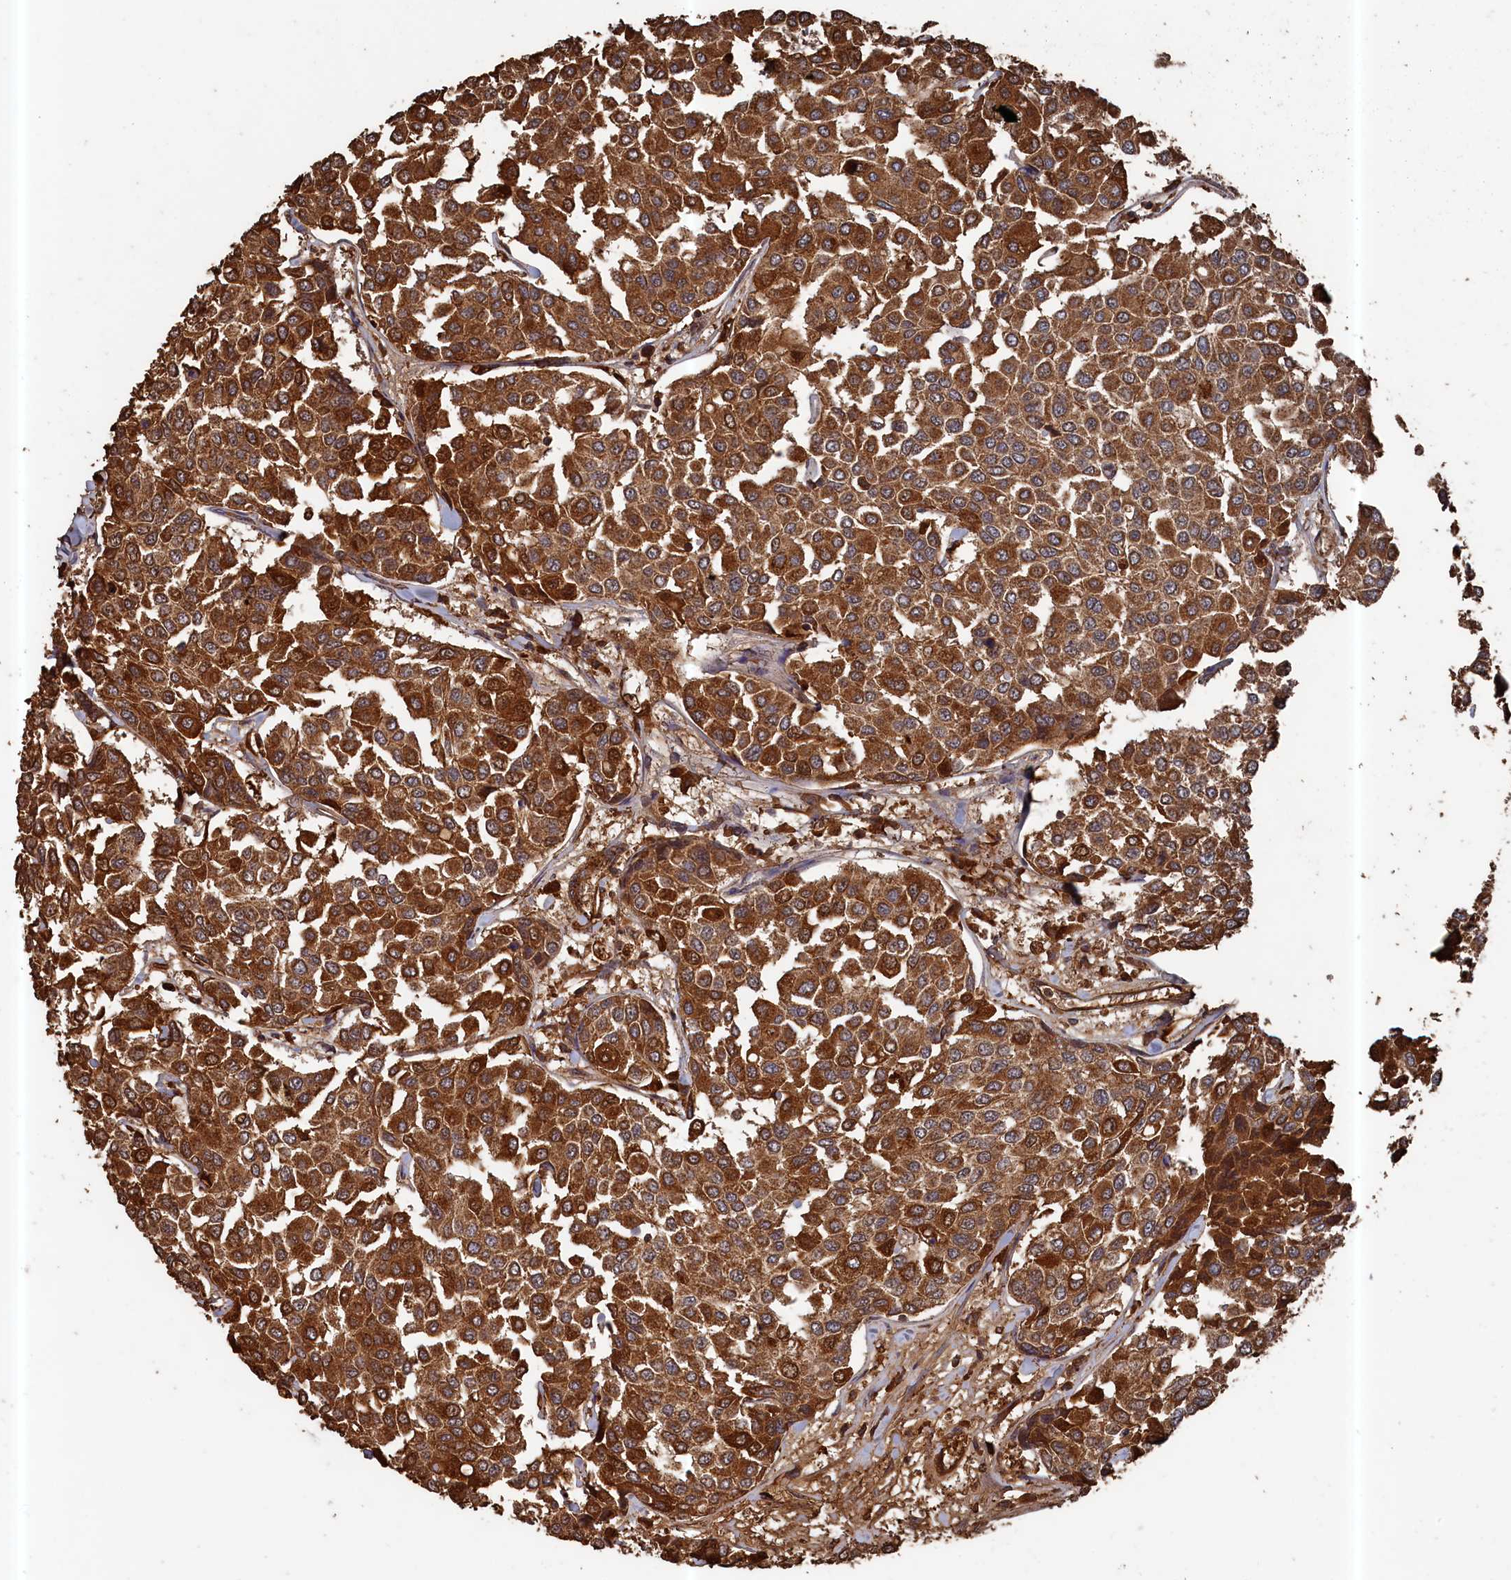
{"staining": {"intensity": "strong", "quantity": ">75%", "location": "cytoplasmic/membranous"}, "tissue": "breast cancer", "cell_type": "Tumor cells", "image_type": "cancer", "snomed": [{"axis": "morphology", "description": "Duct carcinoma"}, {"axis": "topography", "description": "Breast"}], "caption": "Protein analysis of breast cancer (intraductal carcinoma) tissue reveals strong cytoplasmic/membranous positivity in approximately >75% of tumor cells.", "gene": "SNX33", "patient": {"sex": "female", "age": 55}}